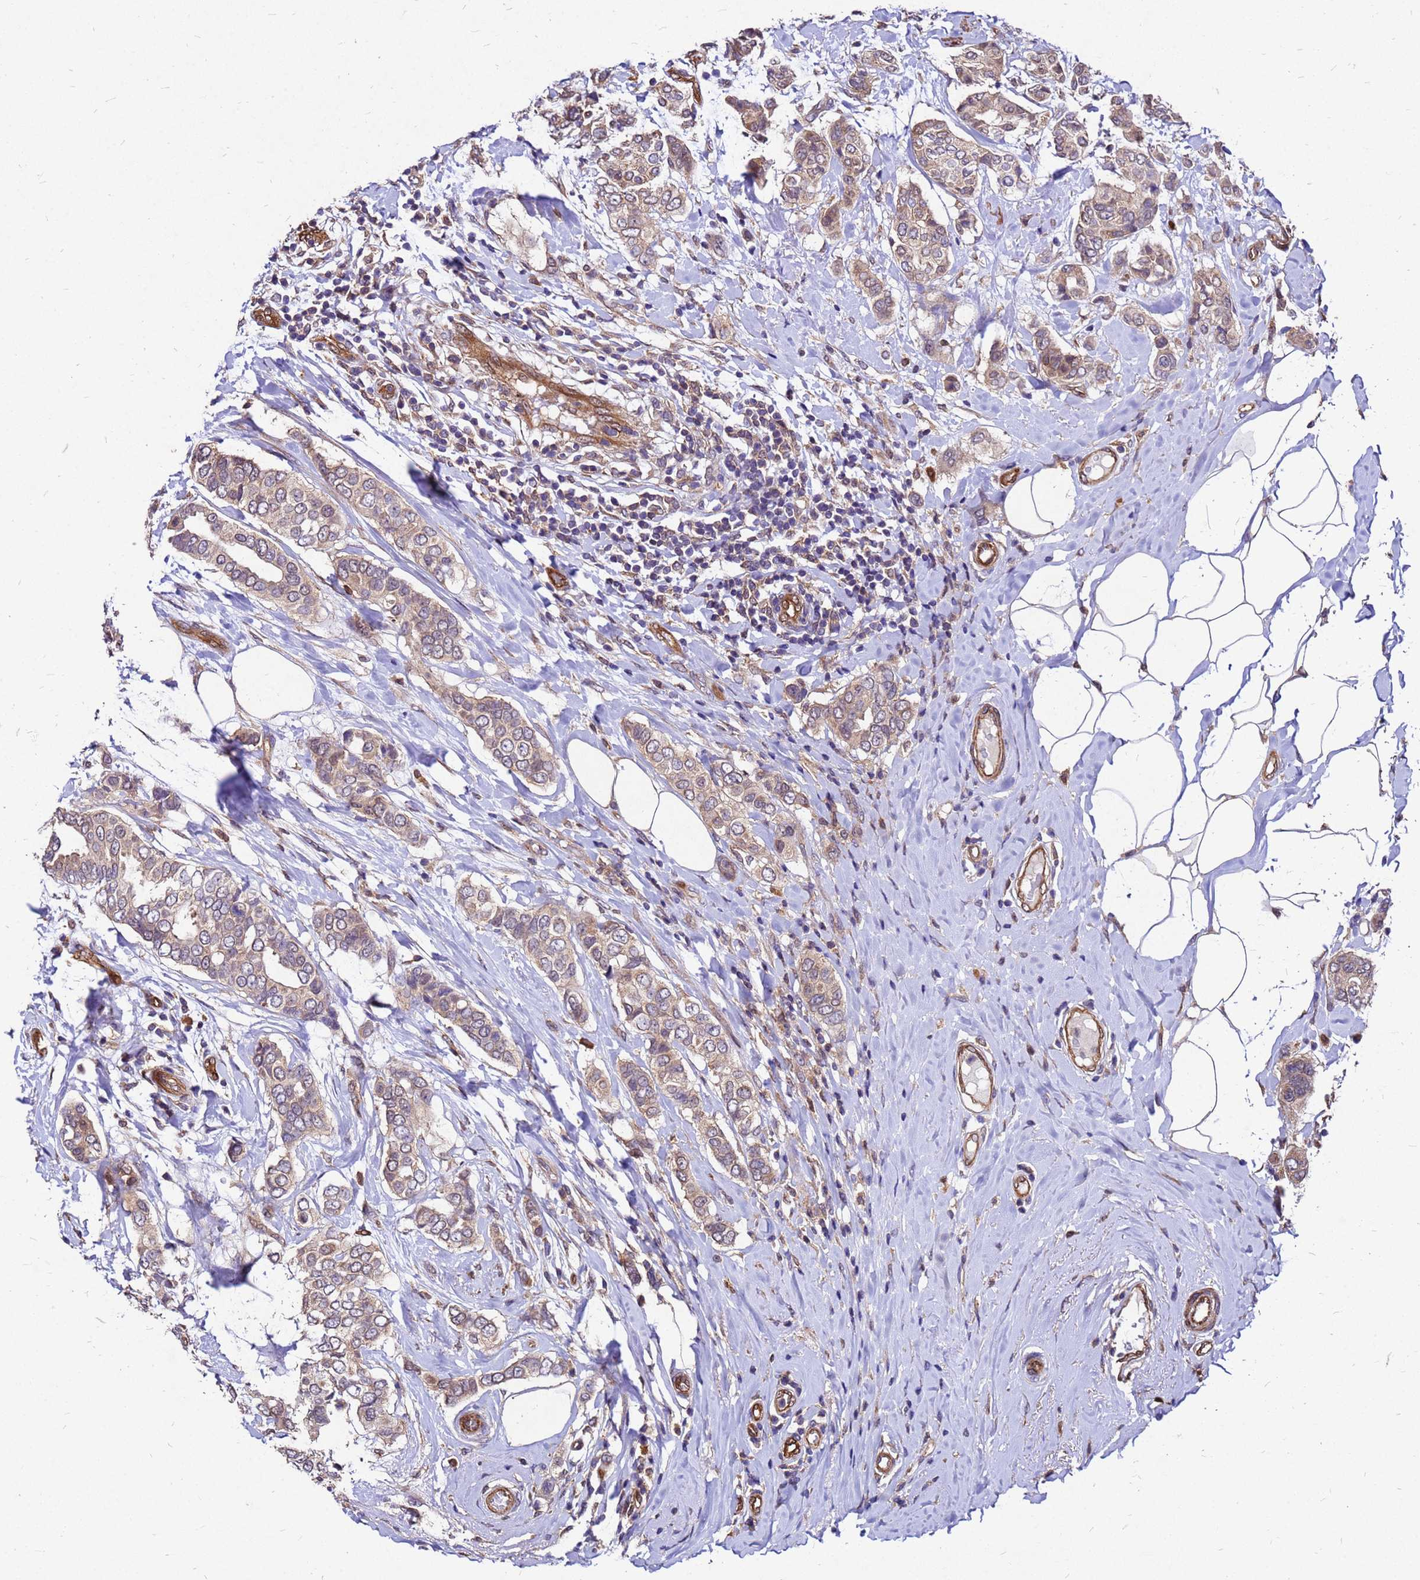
{"staining": {"intensity": "moderate", "quantity": ">75%", "location": "cytoplasmic/membranous"}, "tissue": "breast cancer", "cell_type": "Tumor cells", "image_type": "cancer", "snomed": [{"axis": "morphology", "description": "Lobular carcinoma"}, {"axis": "topography", "description": "Breast"}], "caption": "Protein expression analysis of human breast cancer (lobular carcinoma) reveals moderate cytoplasmic/membranous positivity in about >75% of tumor cells.", "gene": "DUSP23", "patient": {"sex": "female", "age": 51}}